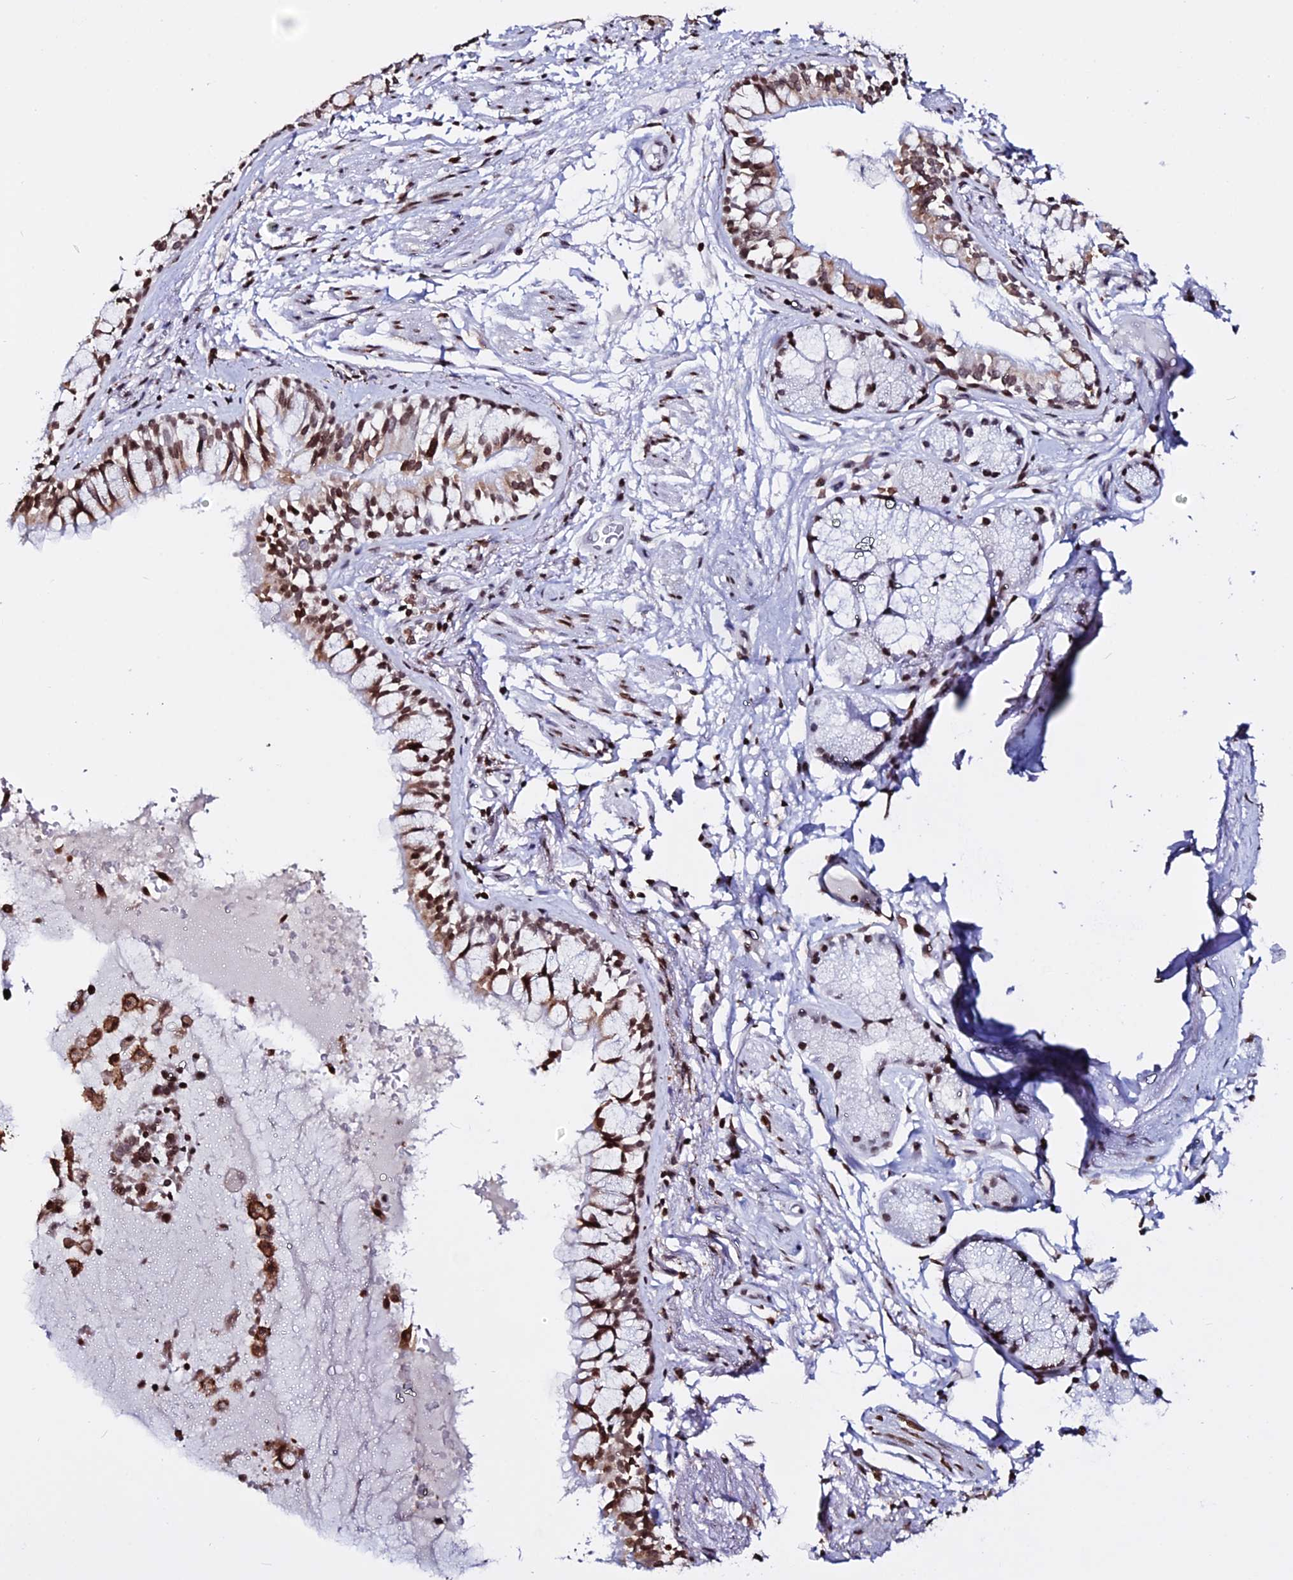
{"staining": {"intensity": "moderate", "quantity": ">75%", "location": "nuclear"}, "tissue": "bronchus", "cell_type": "Respiratory epithelial cells", "image_type": "normal", "snomed": [{"axis": "morphology", "description": "Normal tissue, NOS"}, {"axis": "topography", "description": "Bronchus"}], "caption": "Respiratory epithelial cells display medium levels of moderate nuclear positivity in about >75% of cells in unremarkable bronchus.", "gene": "ENSG00000282988", "patient": {"sex": "male", "age": 70}}